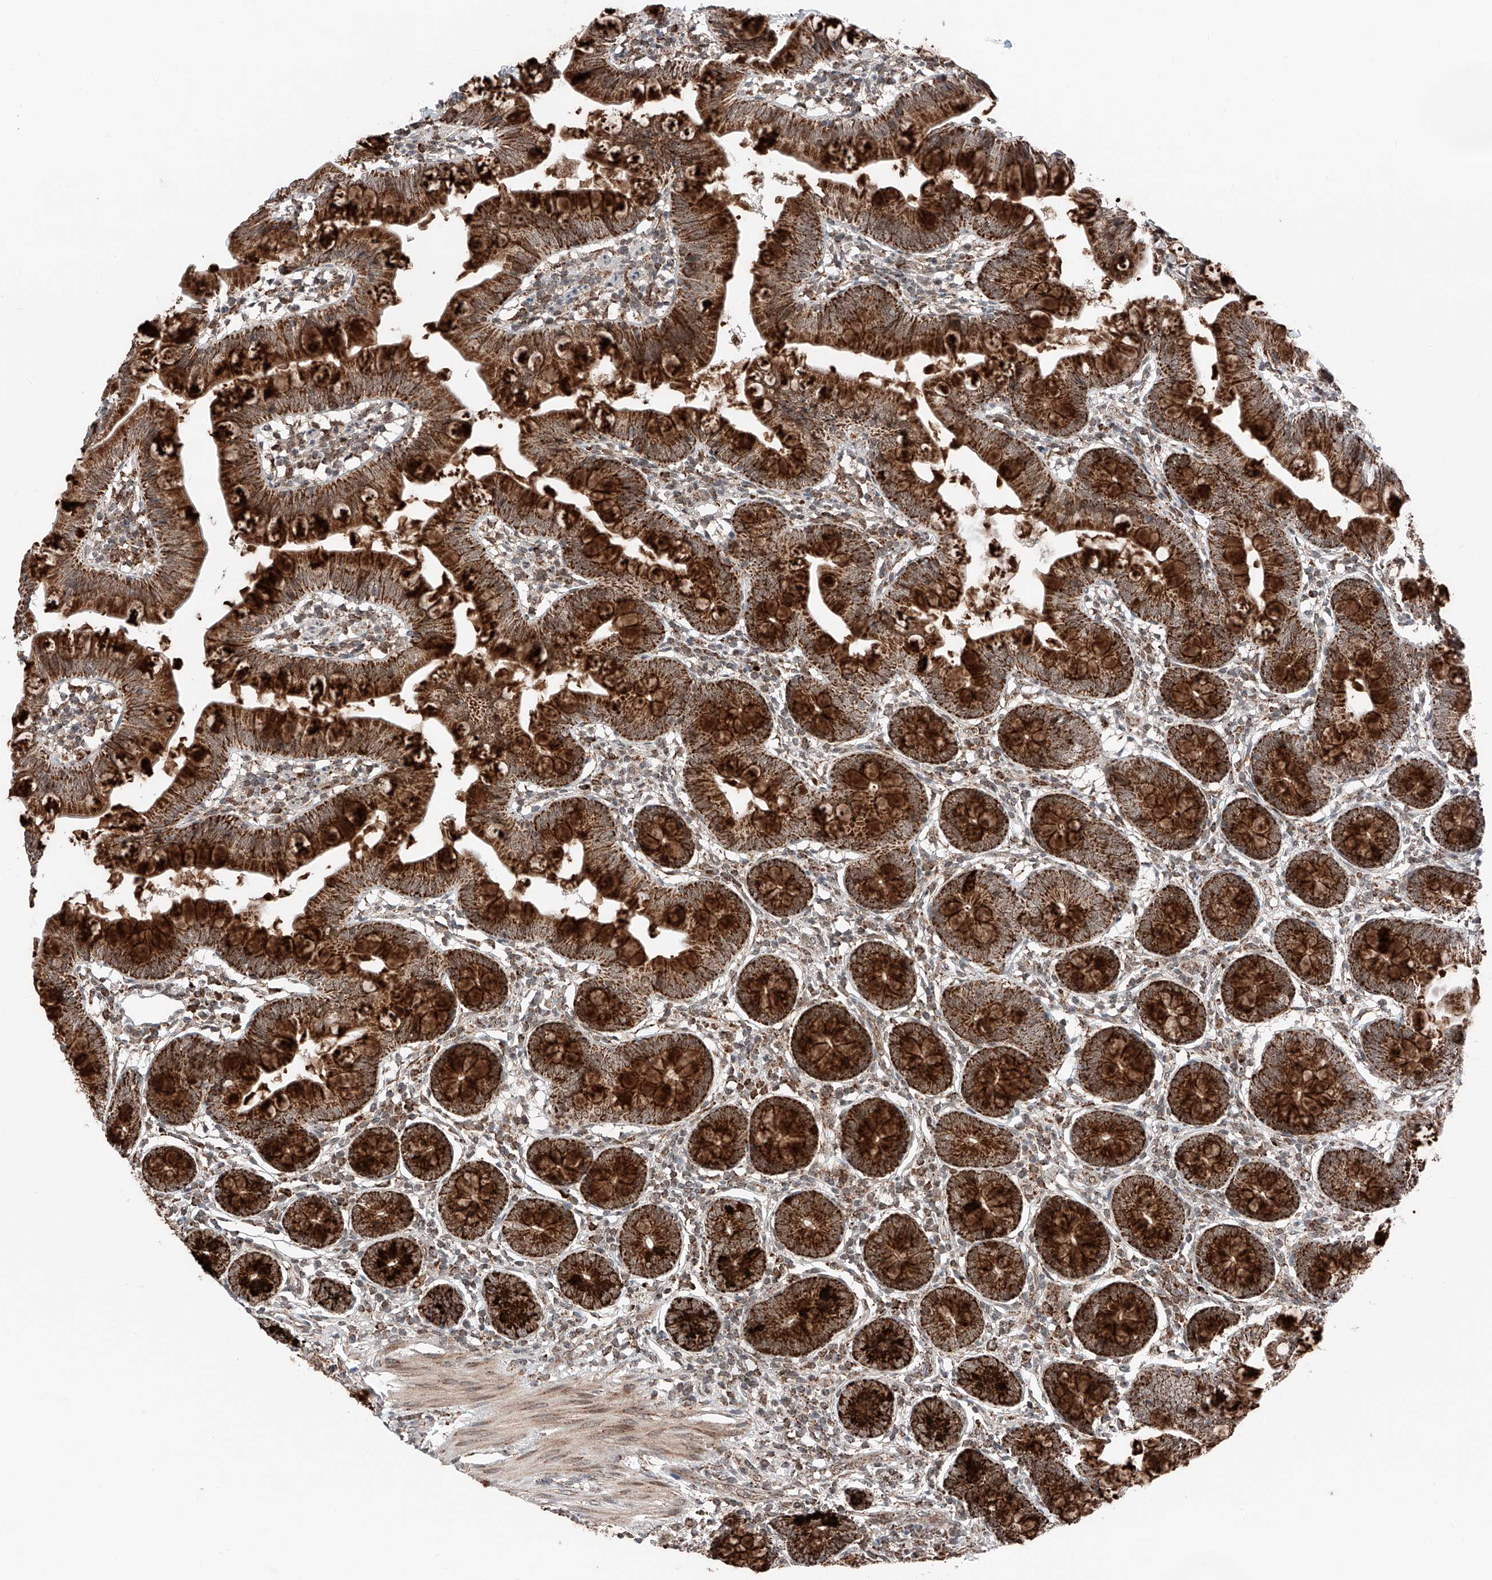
{"staining": {"intensity": "strong", "quantity": ">75%", "location": "cytoplasmic/membranous"}, "tissue": "small intestine", "cell_type": "Glandular cells", "image_type": "normal", "snomed": [{"axis": "morphology", "description": "Normal tissue, NOS"}, {"axis": "topography", "description": "Small intestine"}], "caption": "Human small intestine stained for a protein (brown) reveals strong cytoplasmic/membranous positive expression in approximately >75% of glandular cells.", "gene": "ZSCAN29", "patient": {"sex": "male", "age": 7}}